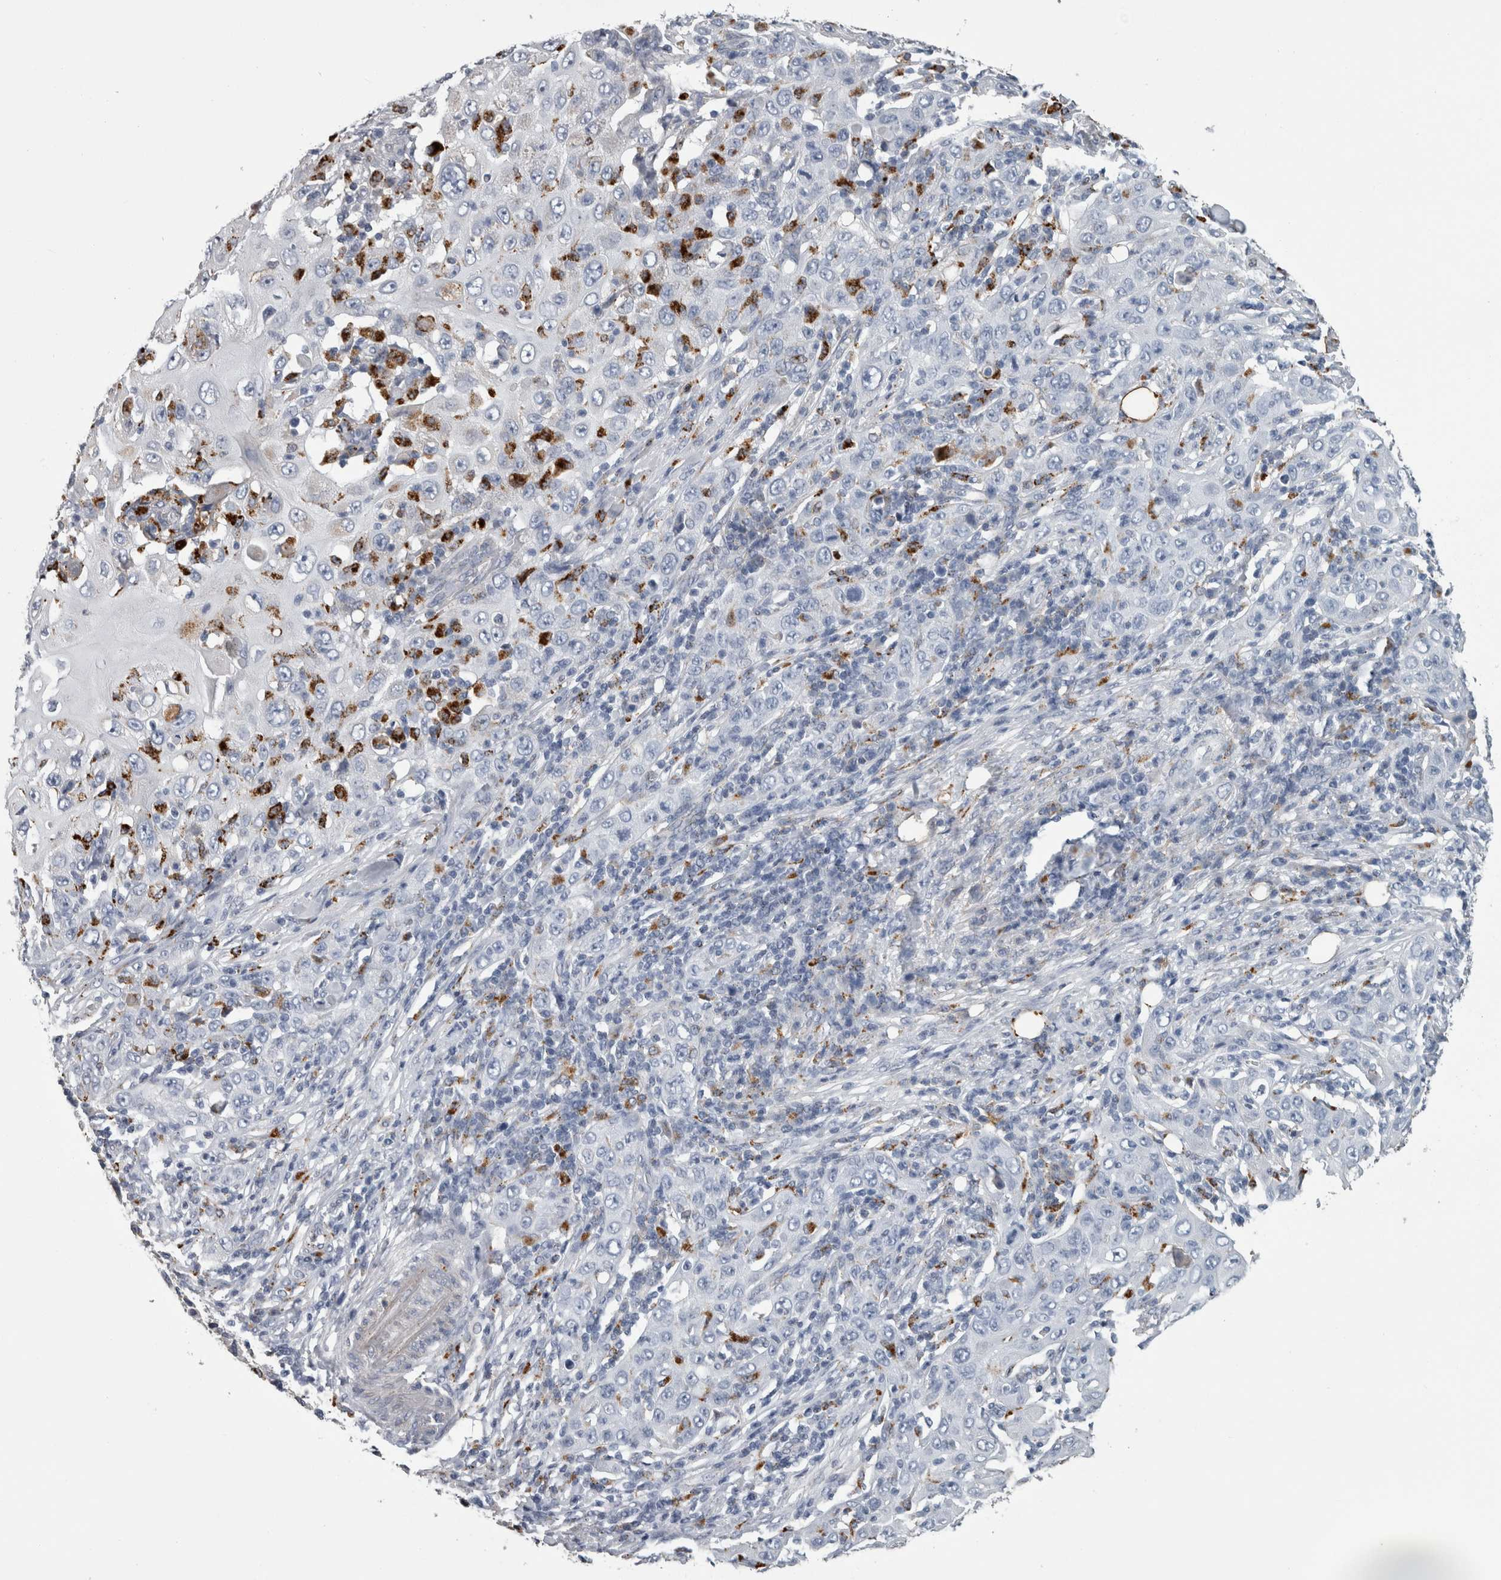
{"staining": {"intensity": "negative", "quantity": "none", "location": "none"}, "tissue": "skin cancer", "cell_type": "Tumor cells", "image_type": "cancer", "snomed": [{"axis": "morphology", "description": "Squamous cell carcinoma, NOS"}, {"axis": "topography", "description": "Skin"}], "caption": "Tumor cells are negative for brown protein staining in skin cancer (squamous cell carcinoma). (Immunohistochemistry, brightfield microscopy, high magnification).", "gene": "DPP7", "patient": {"sex": "female", "age": 88}}